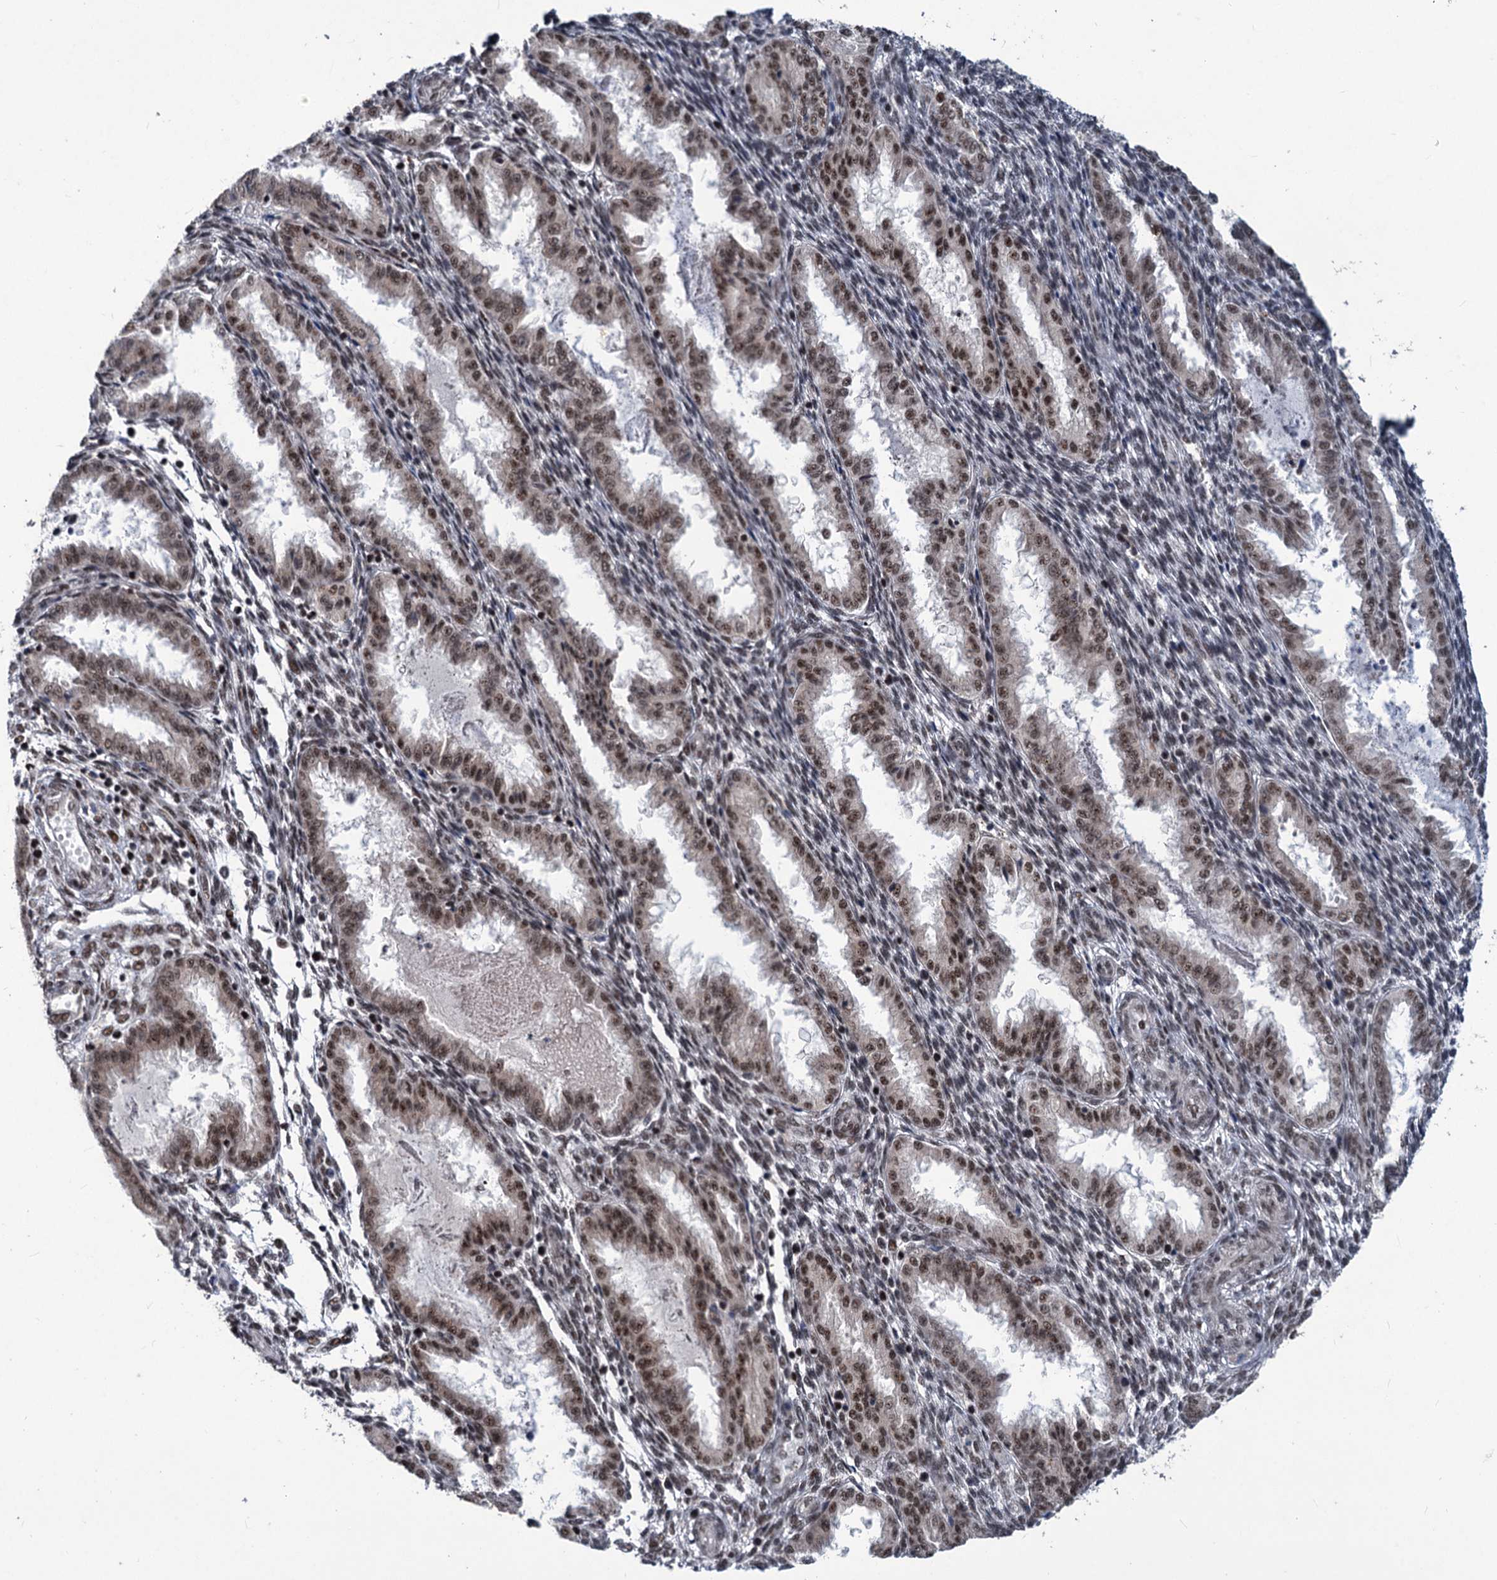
{"staining": {"intensity": "moderate", "quantity": "<25%", "location": "nuclear"}, "tissue": "endometrium", "cell_type": "Cells in endometrial stroma", "image_type": "normal", "snomed": [{"axis": "morphology", "description": "Normal tissue, NOS"}, {"axis": "topography", "description": "Endometrium"}], "caption": "Immunohistochemistry micrograph of normal endometrium: endometrium stained using immunohistochemistry (IHC) displays low levels of moderate protein expression localized specifically in the nuclear of cells in endometrial stroma, appearing as a nuclear brown color.", "gene": "PHF8", "patient": {"sex": "female", "age": 33}}